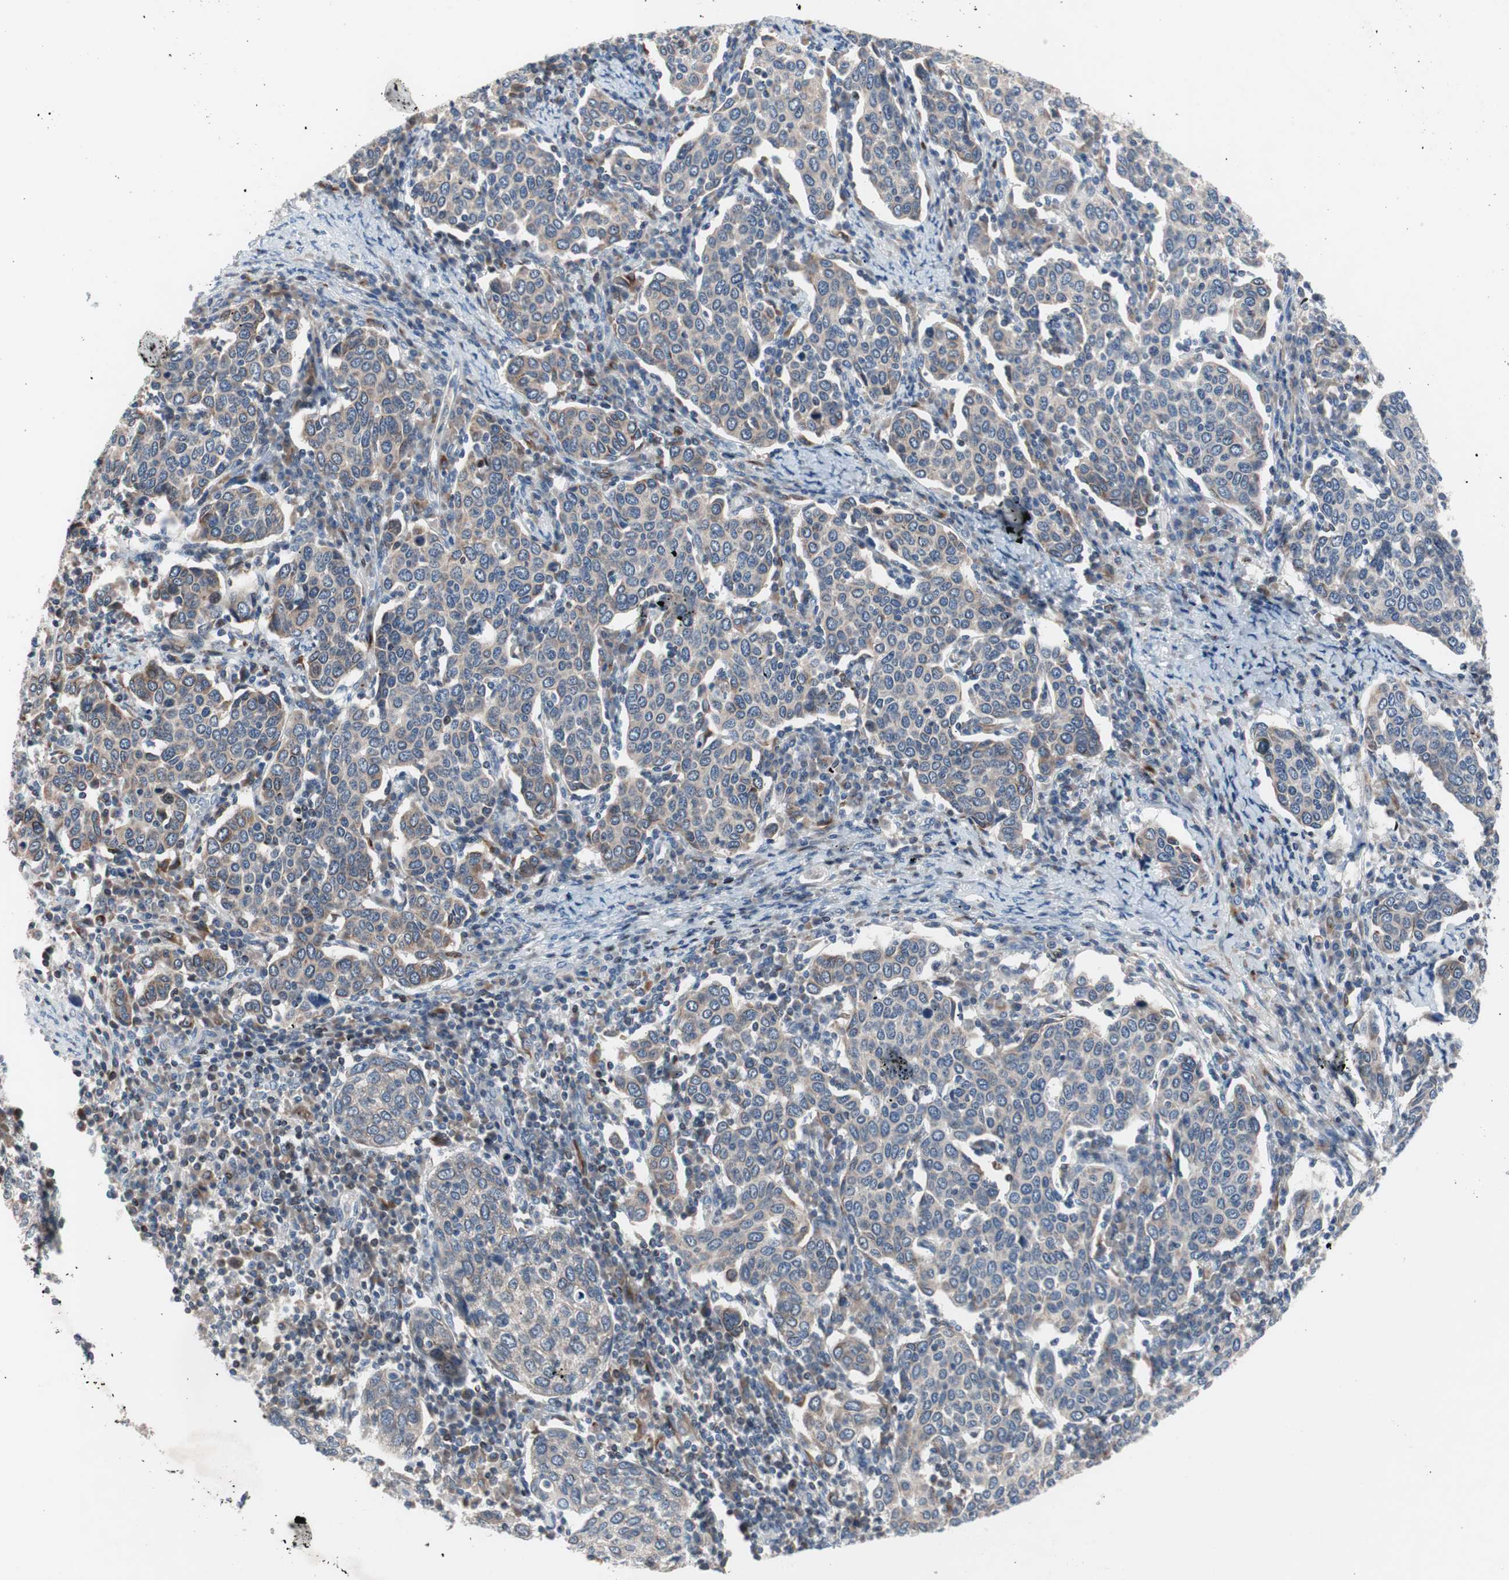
{"staining": {"intensity": "weak", "quantity": "25%-75%", "location": "cytoplasmic/membranous"}, "tissue": "cervical cancer", "cell_type": "Tumor cells", "image_type": "cancer", "snomed": [{"axis": "morphology", "description": "Squamous cell carcinoma, NOS"}, {"axis": "topography", "description": "Cervix"}], "caption": "IHC staining of cervical cancer (squamous cell carcinoma), which exhibits low levels of weak cytoplasmic/membranous staining in approximately 25%-75% of tumor cells indicating weak cytoplasmic/membranous protein staining. The staining was performed using DAB (3,3'-diaminobenzidine) (brown) for protein detection and nuclei were counterstained in hematoxylin (blue).", "gene": "MUTYH", "patient": {"sex": "female", "age": 40}}